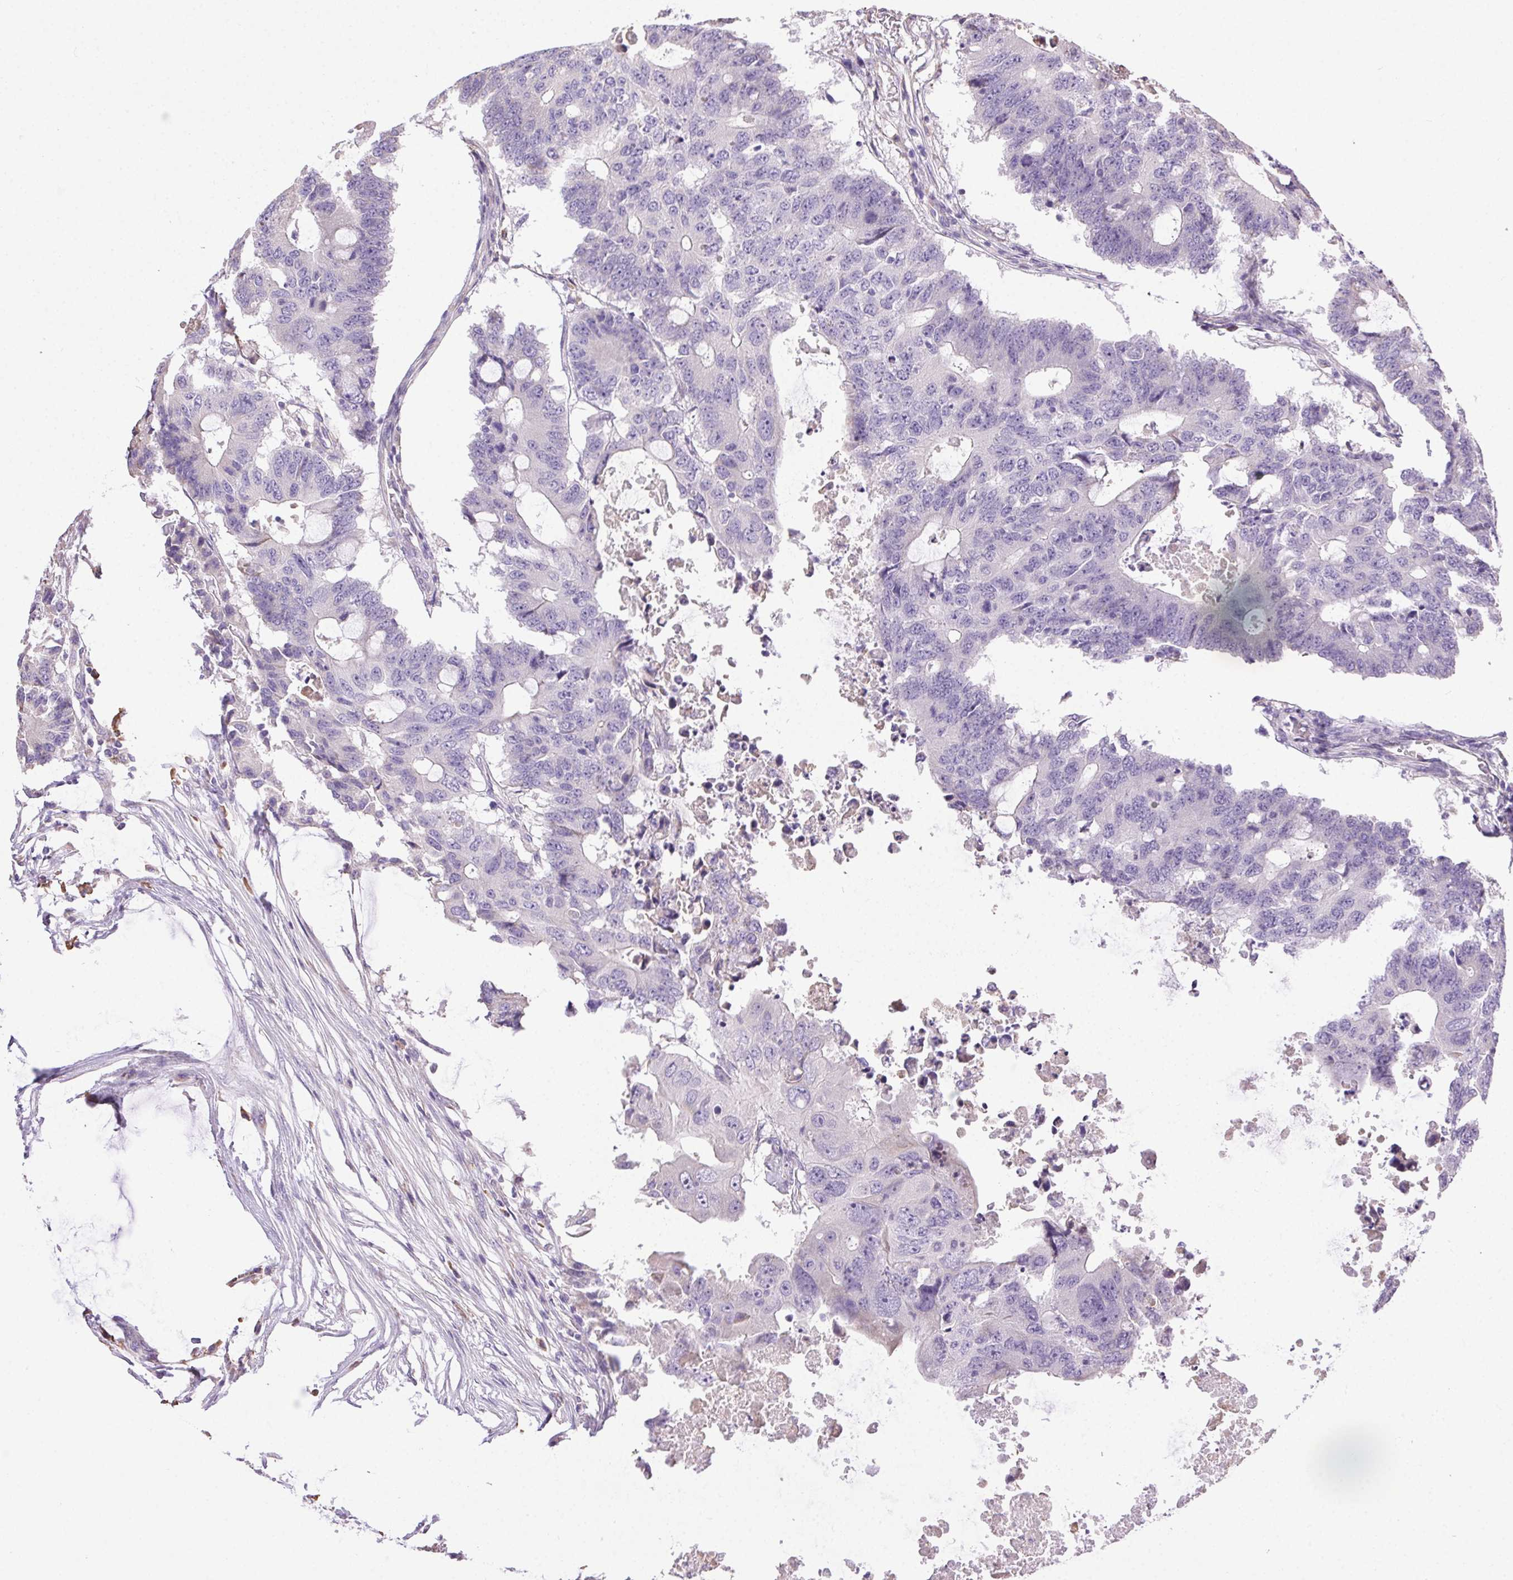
{"staining": {"intensity": "negative", "quantity": "none", "location": "none"}, "tissue": "colorectal cancer", "cell_type": "Tumor cells", "image_type": "cancer", "snomed": [{"axis": "morphology", "description": "Adenocarcinoma, NOS"}, {"axis": "topography", "description": "Colon"}], "caption": "Protein analysis of colorectal cancer exhibits no significant positivity in tumor cells. (DAB (3,3'-diaminobenzidine) IHC visualized using brightfield microscopy, high magnification).", "gene": "SNX31", "patient": {"sex": "male", "age": 71}}